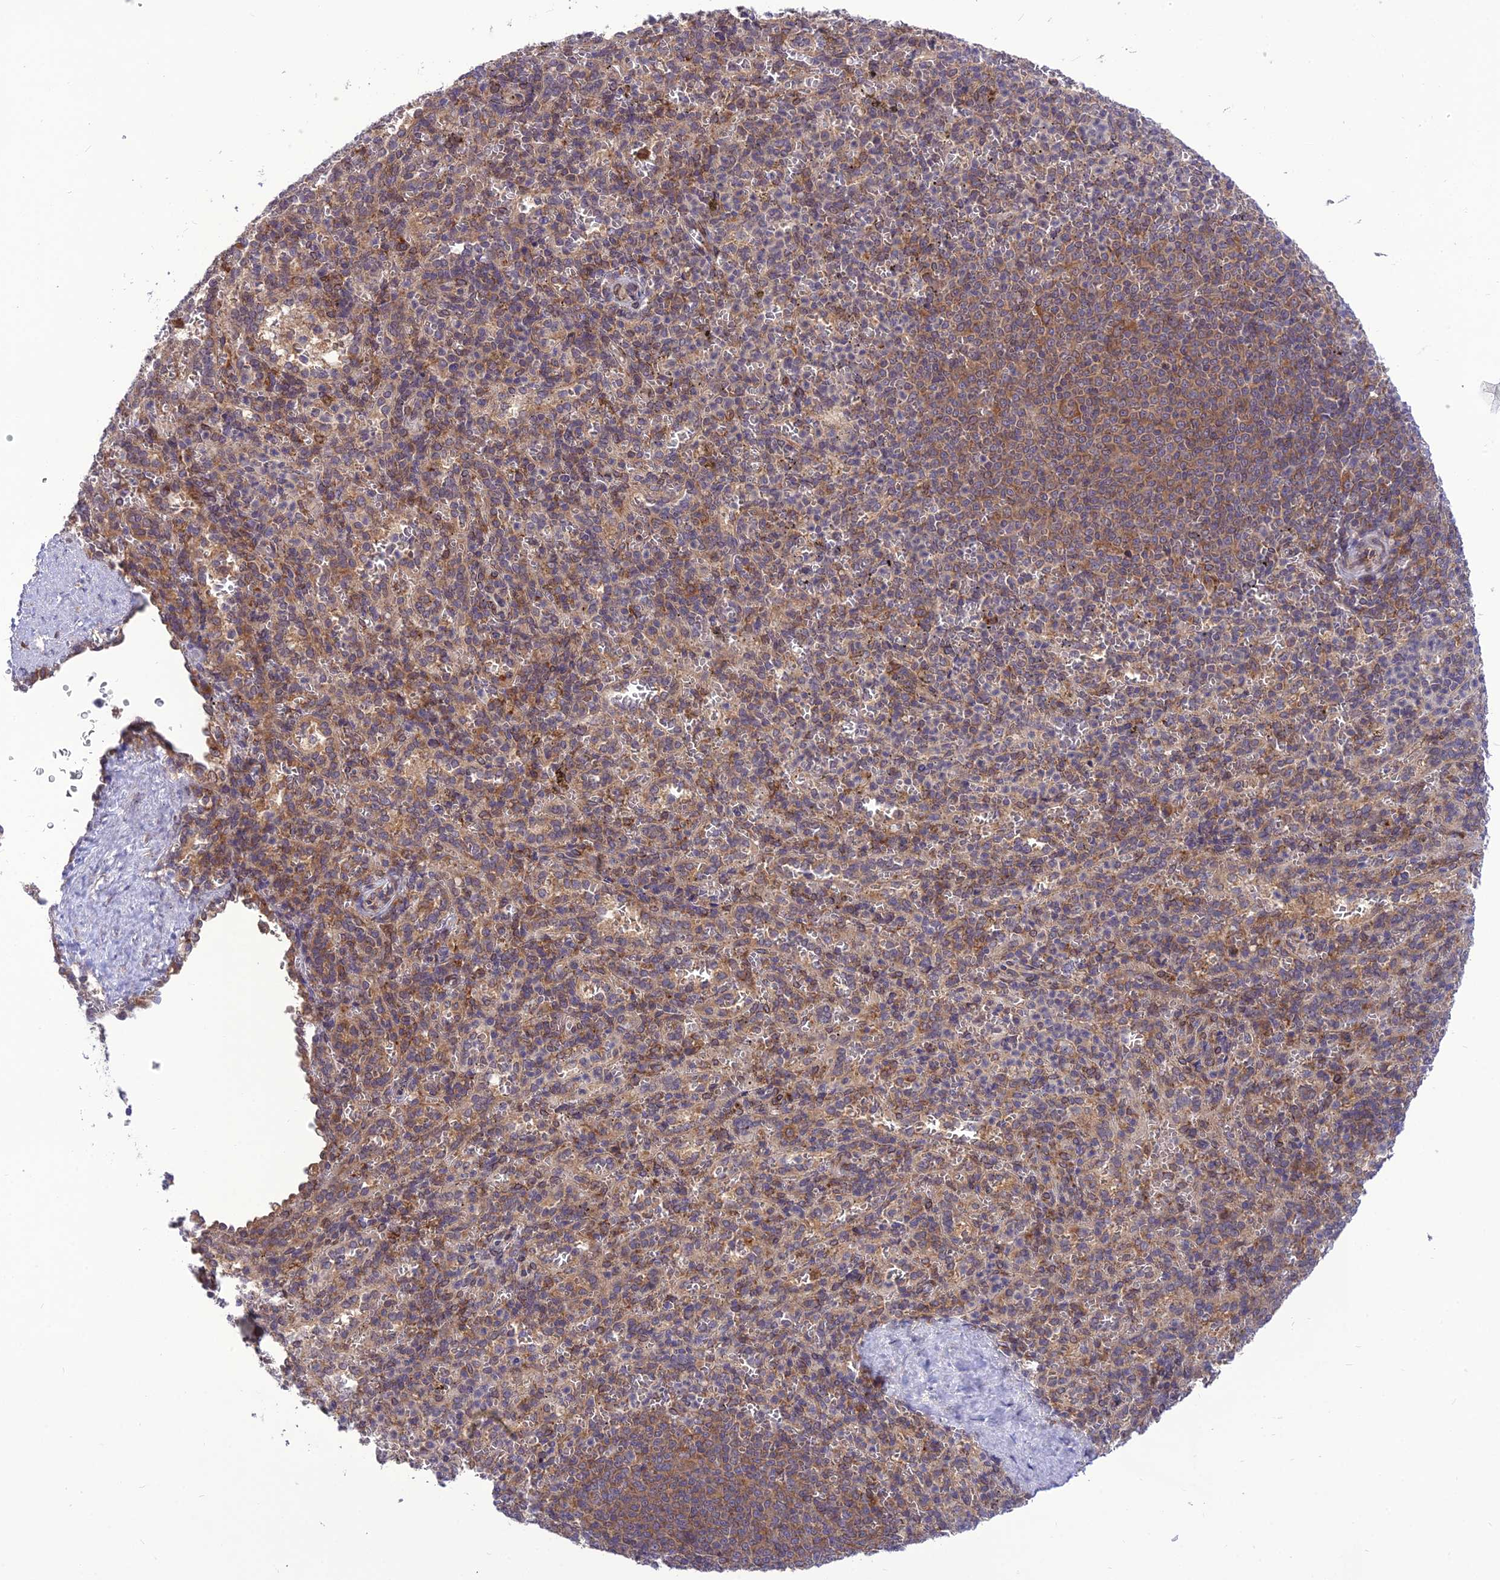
{"staining": {"intensity": "moderate", "quantity": "25%-75%", "location": "cytoplasmic/membranous"}, "tissue": "spleen", "cell_type": "Cells in red pulp", "image_type": "normal", "snomed": [{"axis": "morphology", "description": "Normal tissue, NOS"}, {"axis": "topography", "description": "Spleen"}], "caption": "IHC (DAB (3,3'-diaminobenzidine)) staining of normal human spleen exhibits moderate cytoplasmic/membranous protein staining in about 25%-75% of cells in red pulp.", "gene": "DHCR7", "patient": {"sex": "female", "age": 21}}